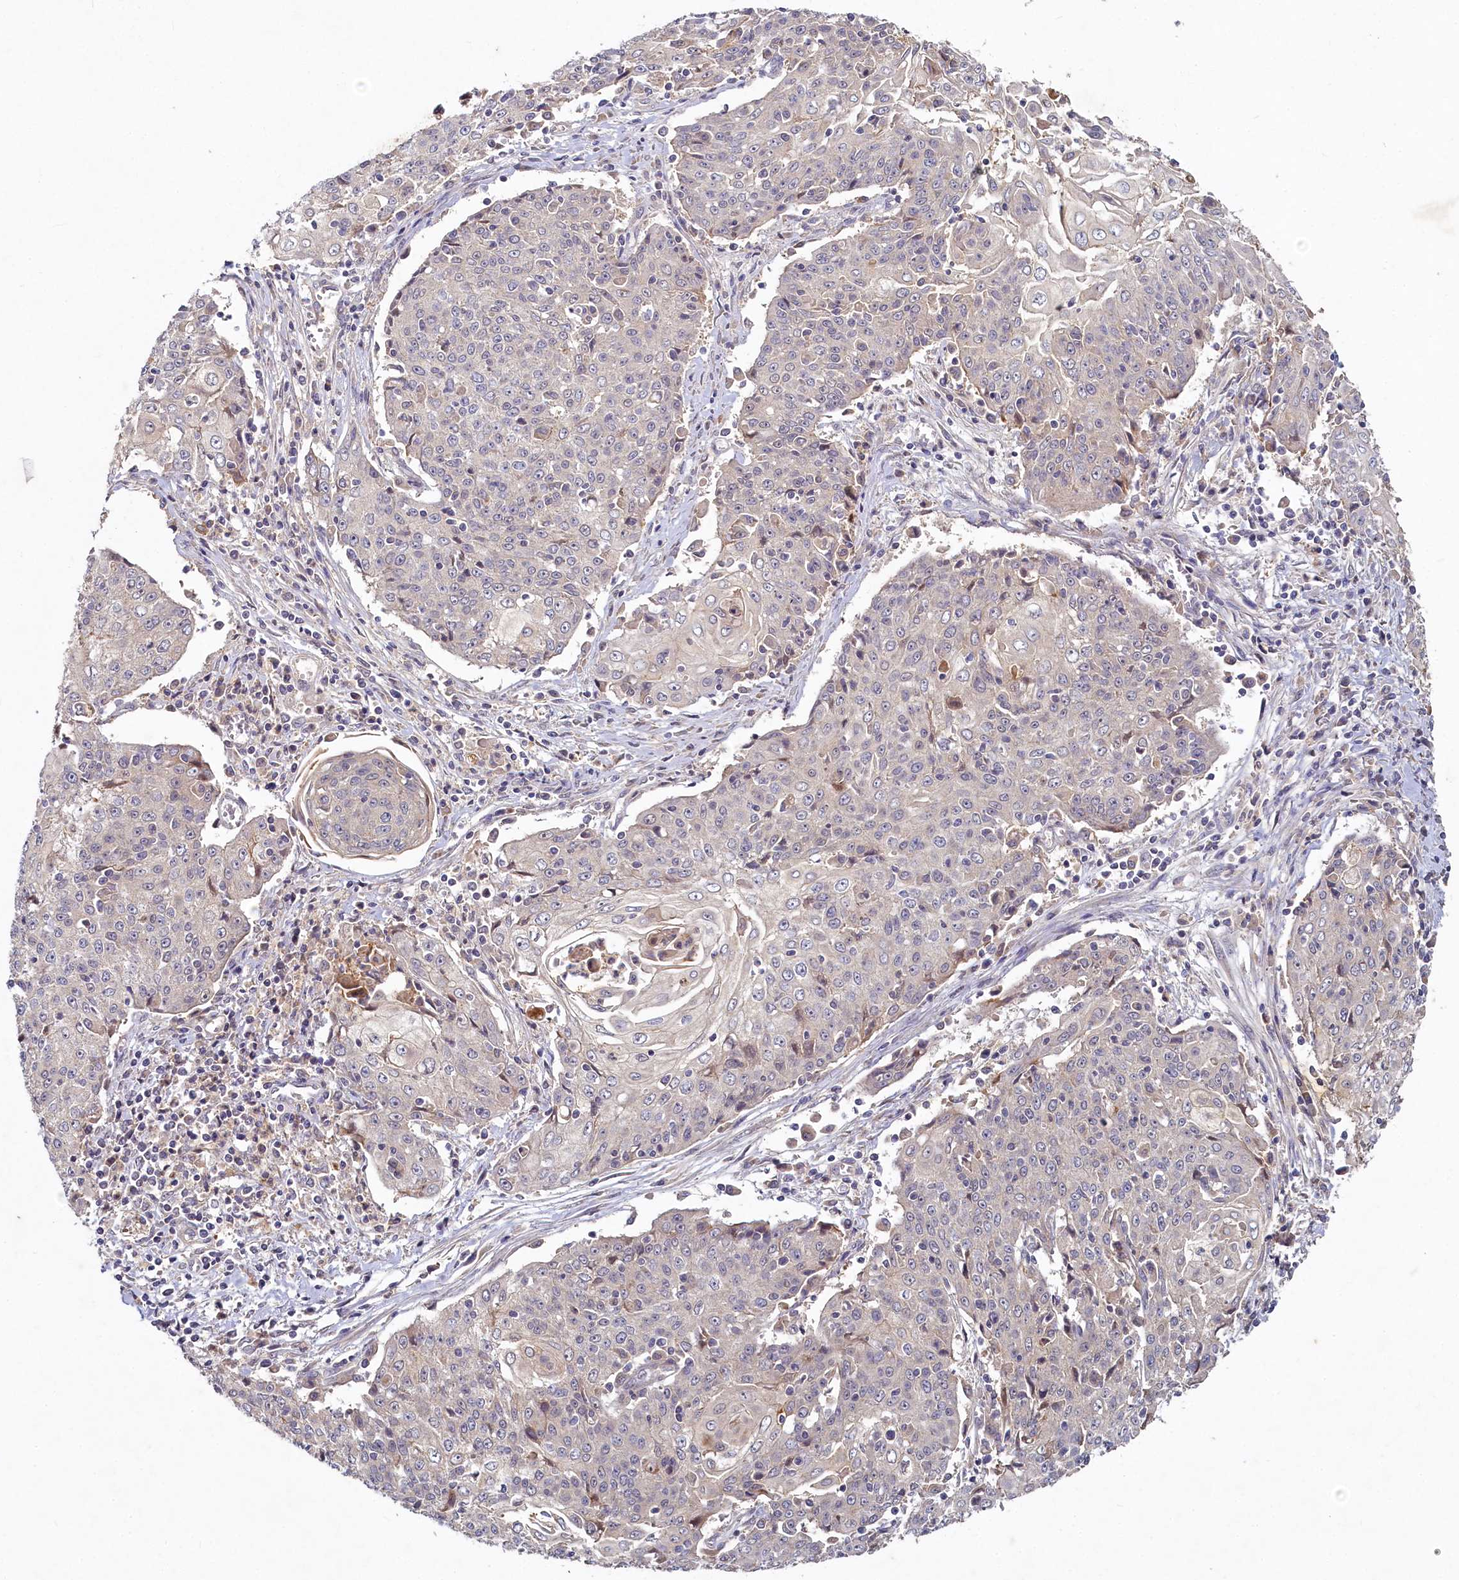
{"staining": {"intensity": "negative", "quantity": "none", "location": "none"}, "tissue": "cervical cancer", "cell_type": "Tumor cells", "image_type": "cancer", "snomed": [{"axis": "morphology", "description": "Squamous cell carcinoma, NOS"}, {"axis": "topography", "description": "Cervix"}], "caption": "Immunohistochemical staining of human squamous cell carcinoma (cervical) demonstrates no significant staining in tumor cells. (Stains: DAB (3,3'-diaminobenzidine) immunohistochemistry with hematoxylin counter stain, Microscopy: brightfield microscopy at high magnification).", "gene": "HERC3", "patient": {"sex": "female", "age": 48}}